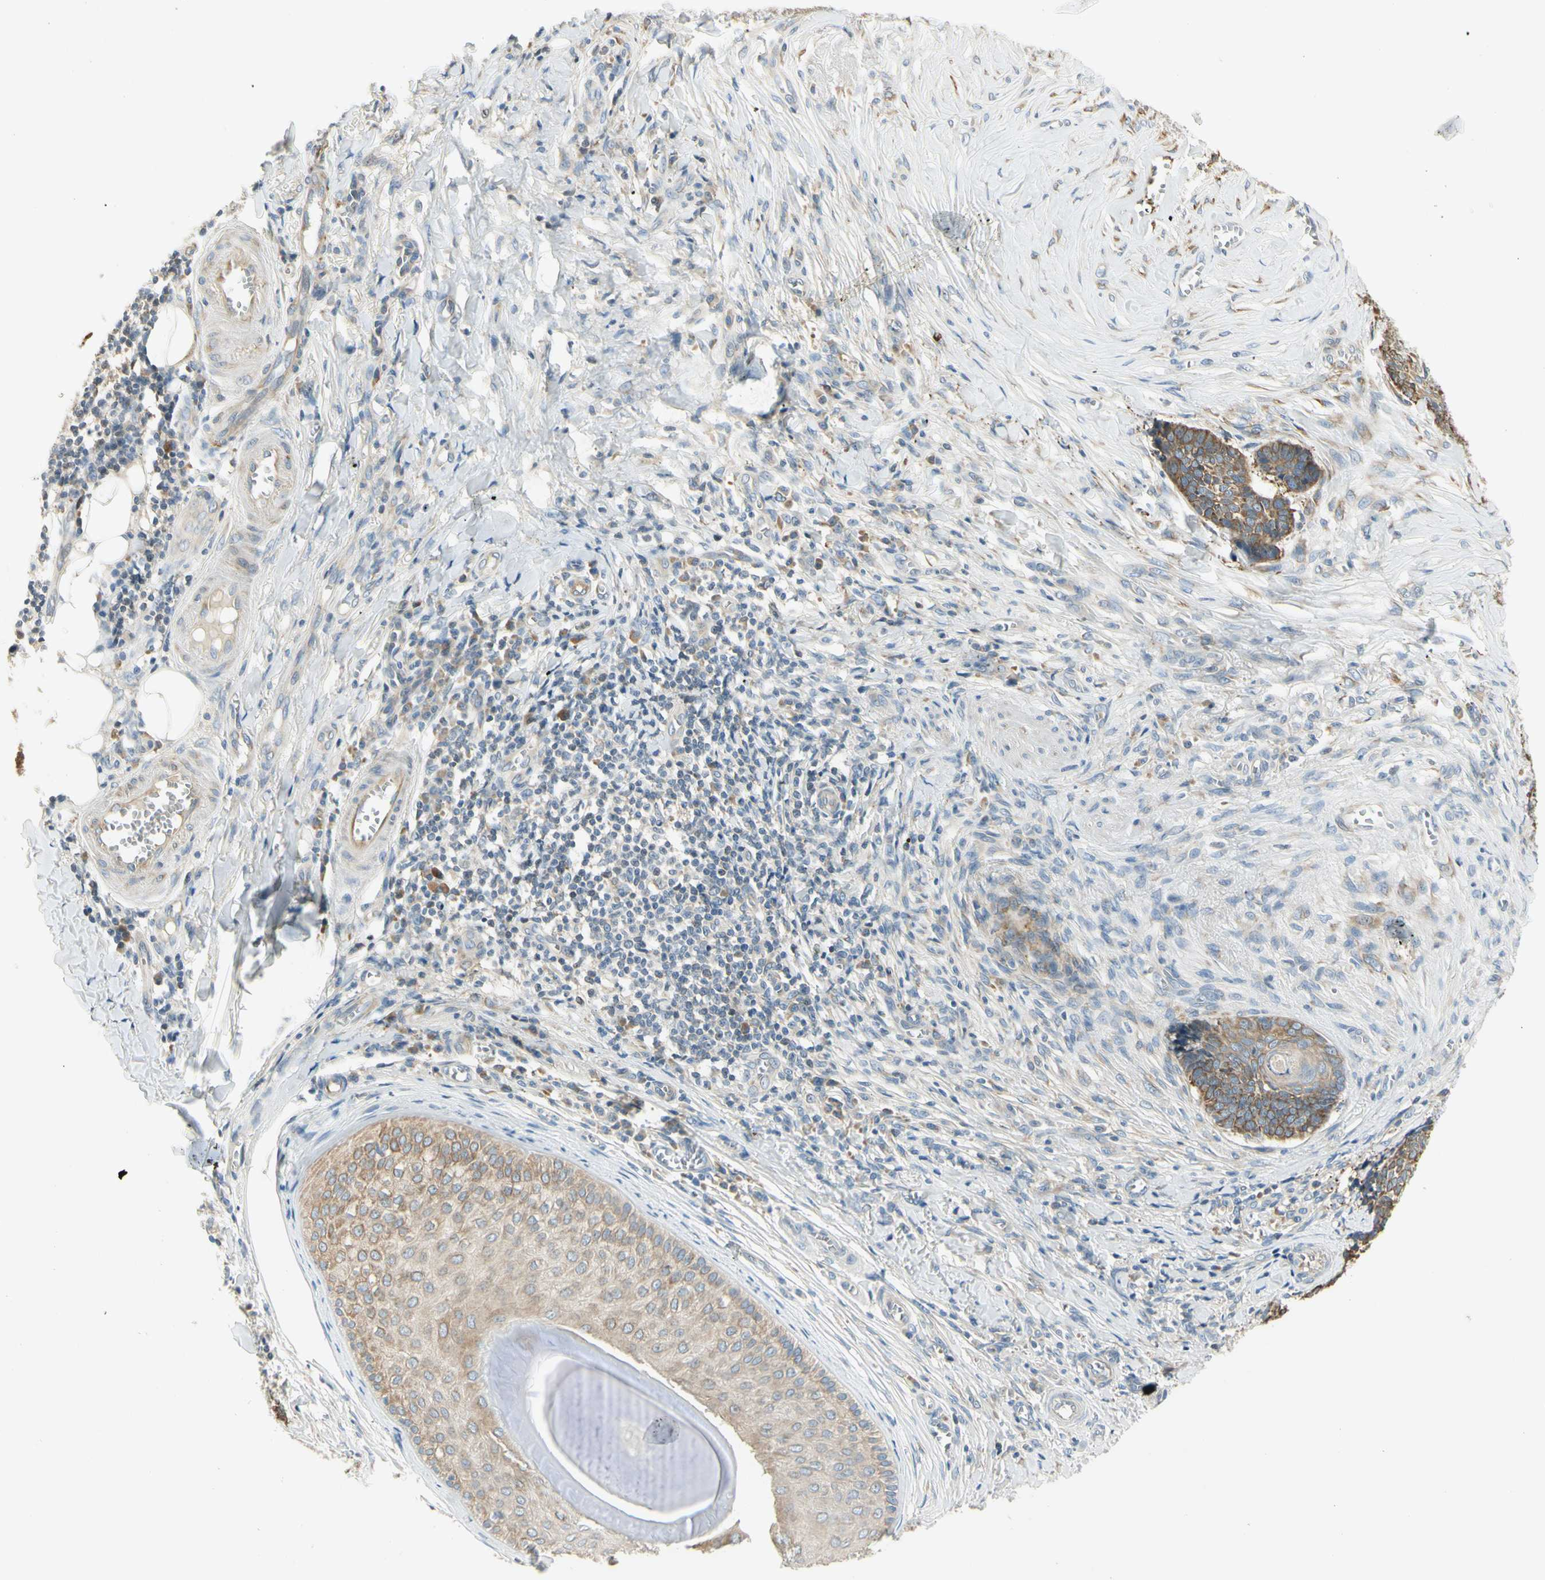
{"staining": {"intensity": "moderate", "quantity": "25%-75%", "location": "cytoplasmic/membranous"}, "tissue": "skin cancer", "cell_type": "Tumor cells", "image_type": "cancer", "snomed": [{"axis": "morphology", "description": "Basal cell carcinoma"}, {"axis": "topography", "description": "Skin"}], "caption": "Approximately 25%-75% of tumor cells in basal cell carcinoma (skin) demonstrate moderate cytoplasmic/membranous protein expression as visualized by brown immunohistochemical staining.", "gene": "IGDCC4", "patient": {"sex": "male", "age": 84}}